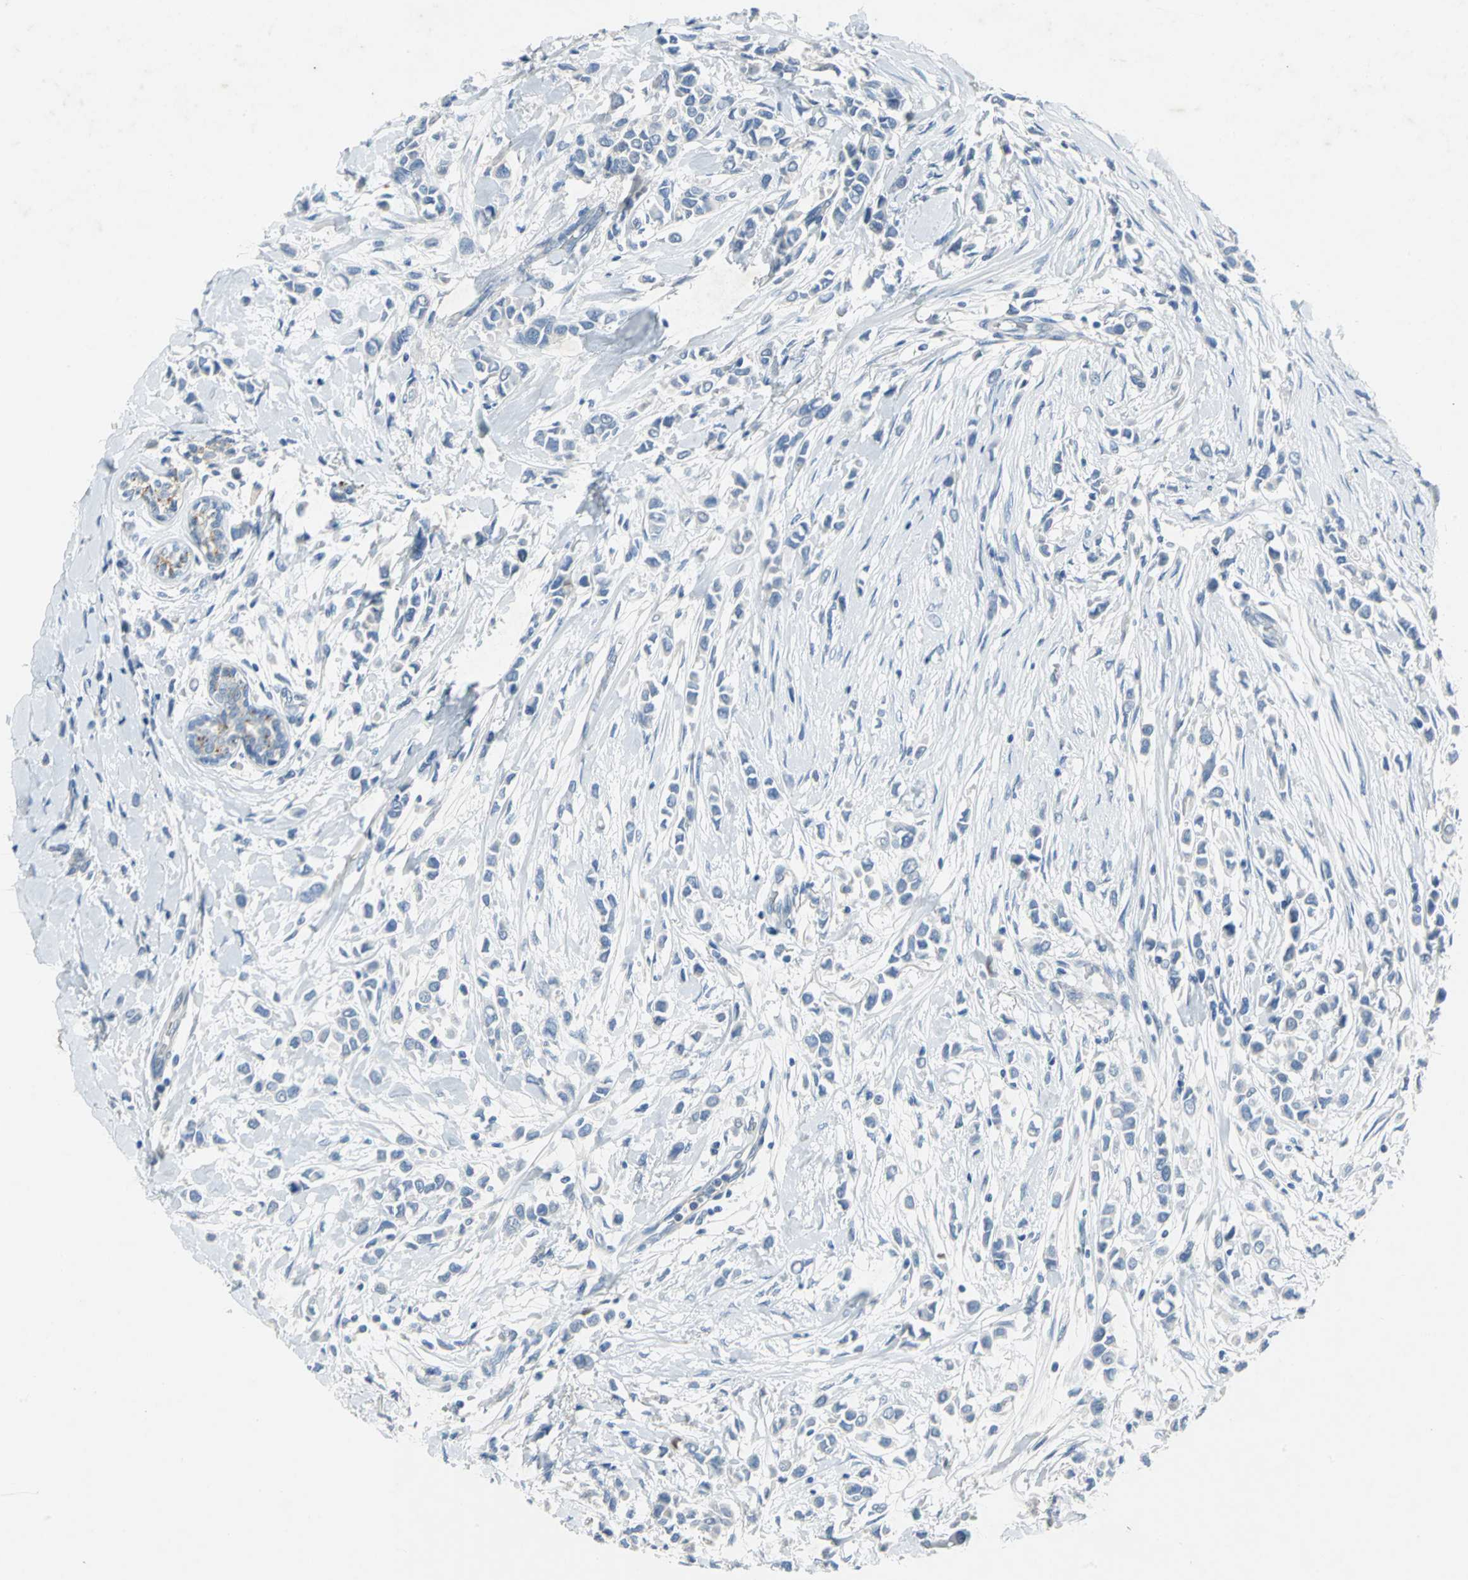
{"staining": {"intensity": "negative", "quantity": "none", "location": "none"}, "tissue": "breast cancer", "cell_type": "Tumor cells", "image_type": "cancer", "snomed": [{"axis": "morphology", "description": "Lobular carcinoma"}, {"axis": "topography", "description": "Breast"}], "caption": "Immunohistochemistry of breast cancer (lobular carcinoma) displays no positivity in tumor cells.", "gene": "PTGDS", "patient": {"sex": "female", "age": 51}}